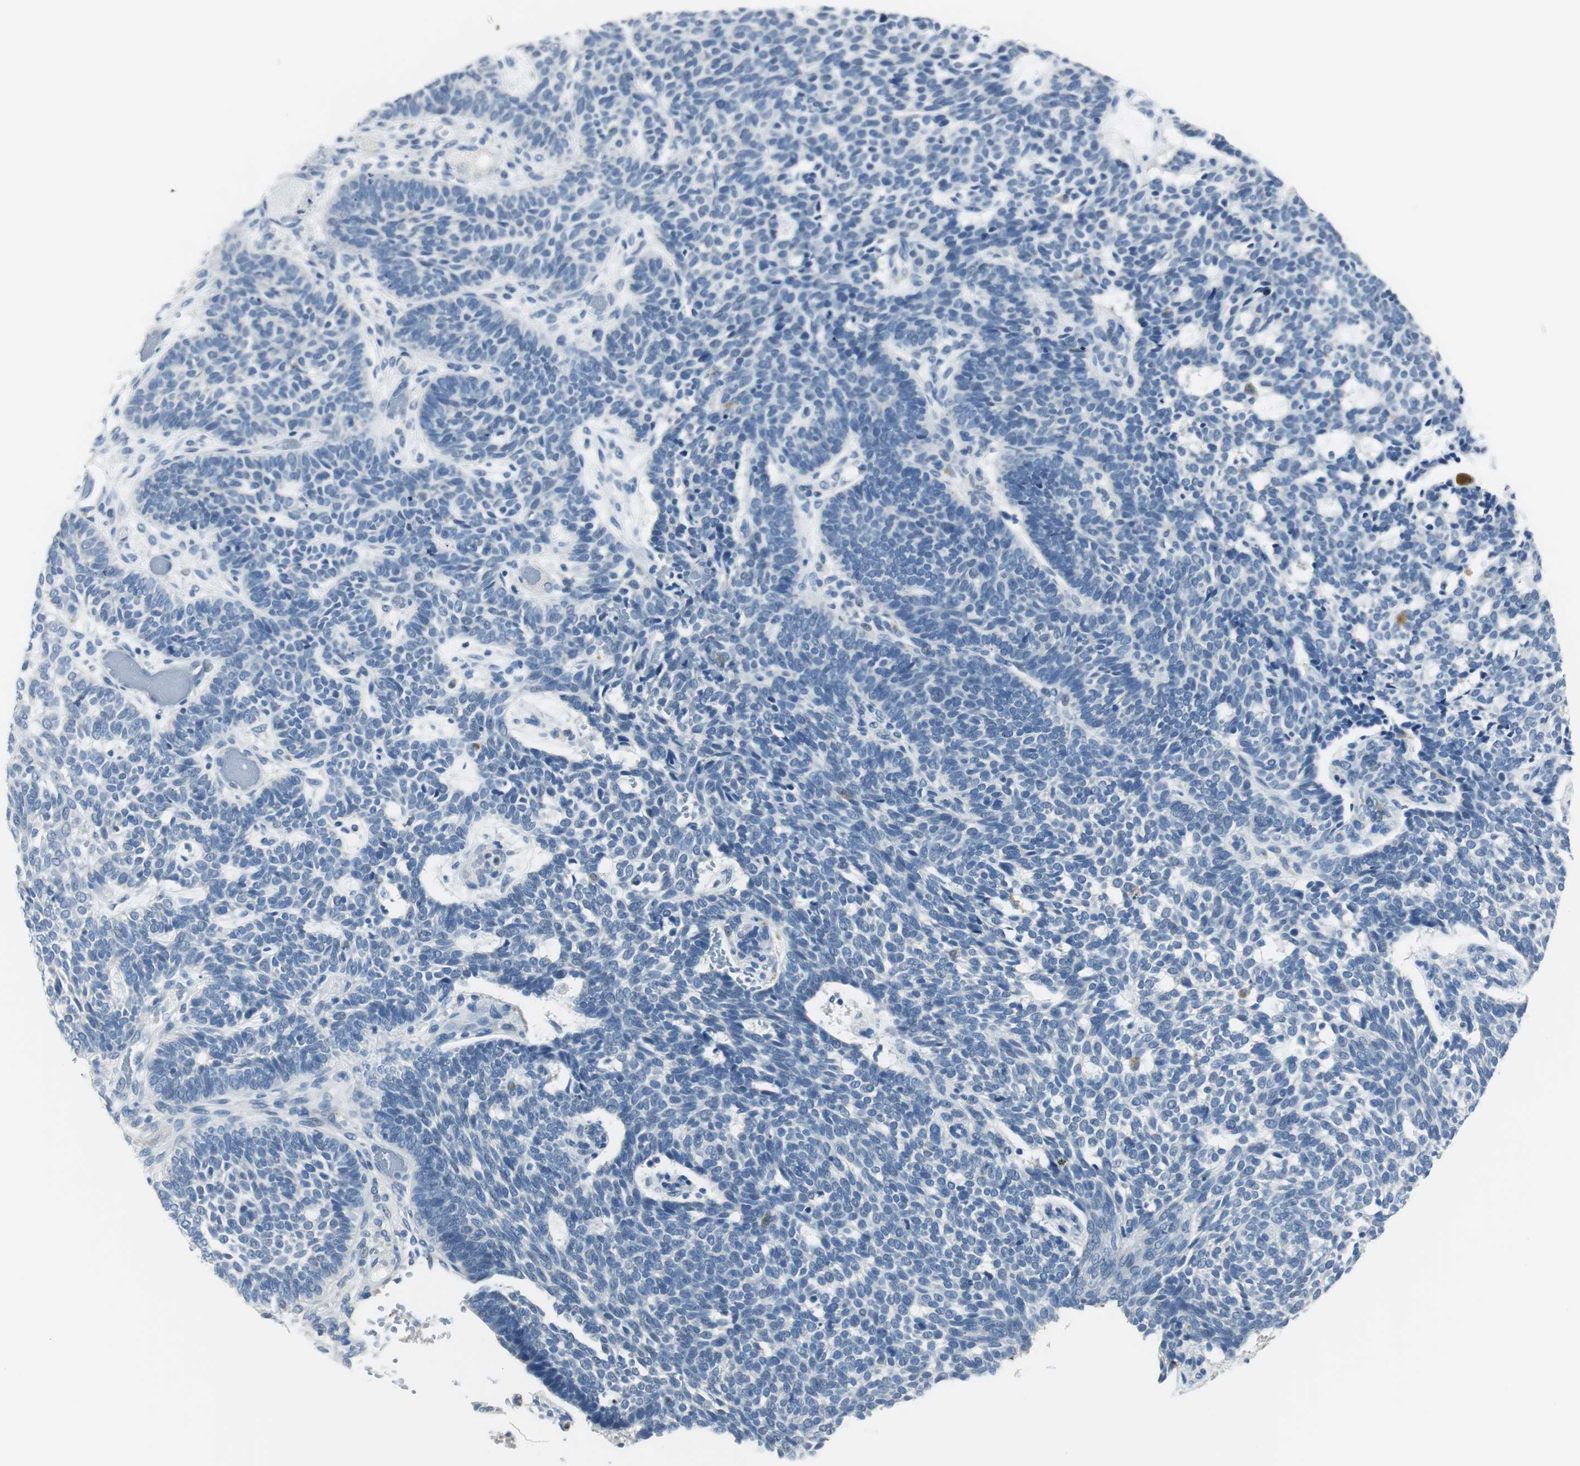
{"staining": {"intensity": "negative", "quantity": "none", "location": "none"}, "tissue": "skin cancer", "cell_type": "Tumor cells", "image_type": "cancer", "snomed": [{"axis": "morphology", "description": "Normal tissue, NOS"}, {"axis": "morphology", "description": "Basal cell carcinoma"}, {"axis": "topography", "description": "Skin"}], "caption": "Tumor cells show no significant protein positivity in skin cancer.", "gene": "MSTO1", "patient": {"sex": "male", "age": 87}}